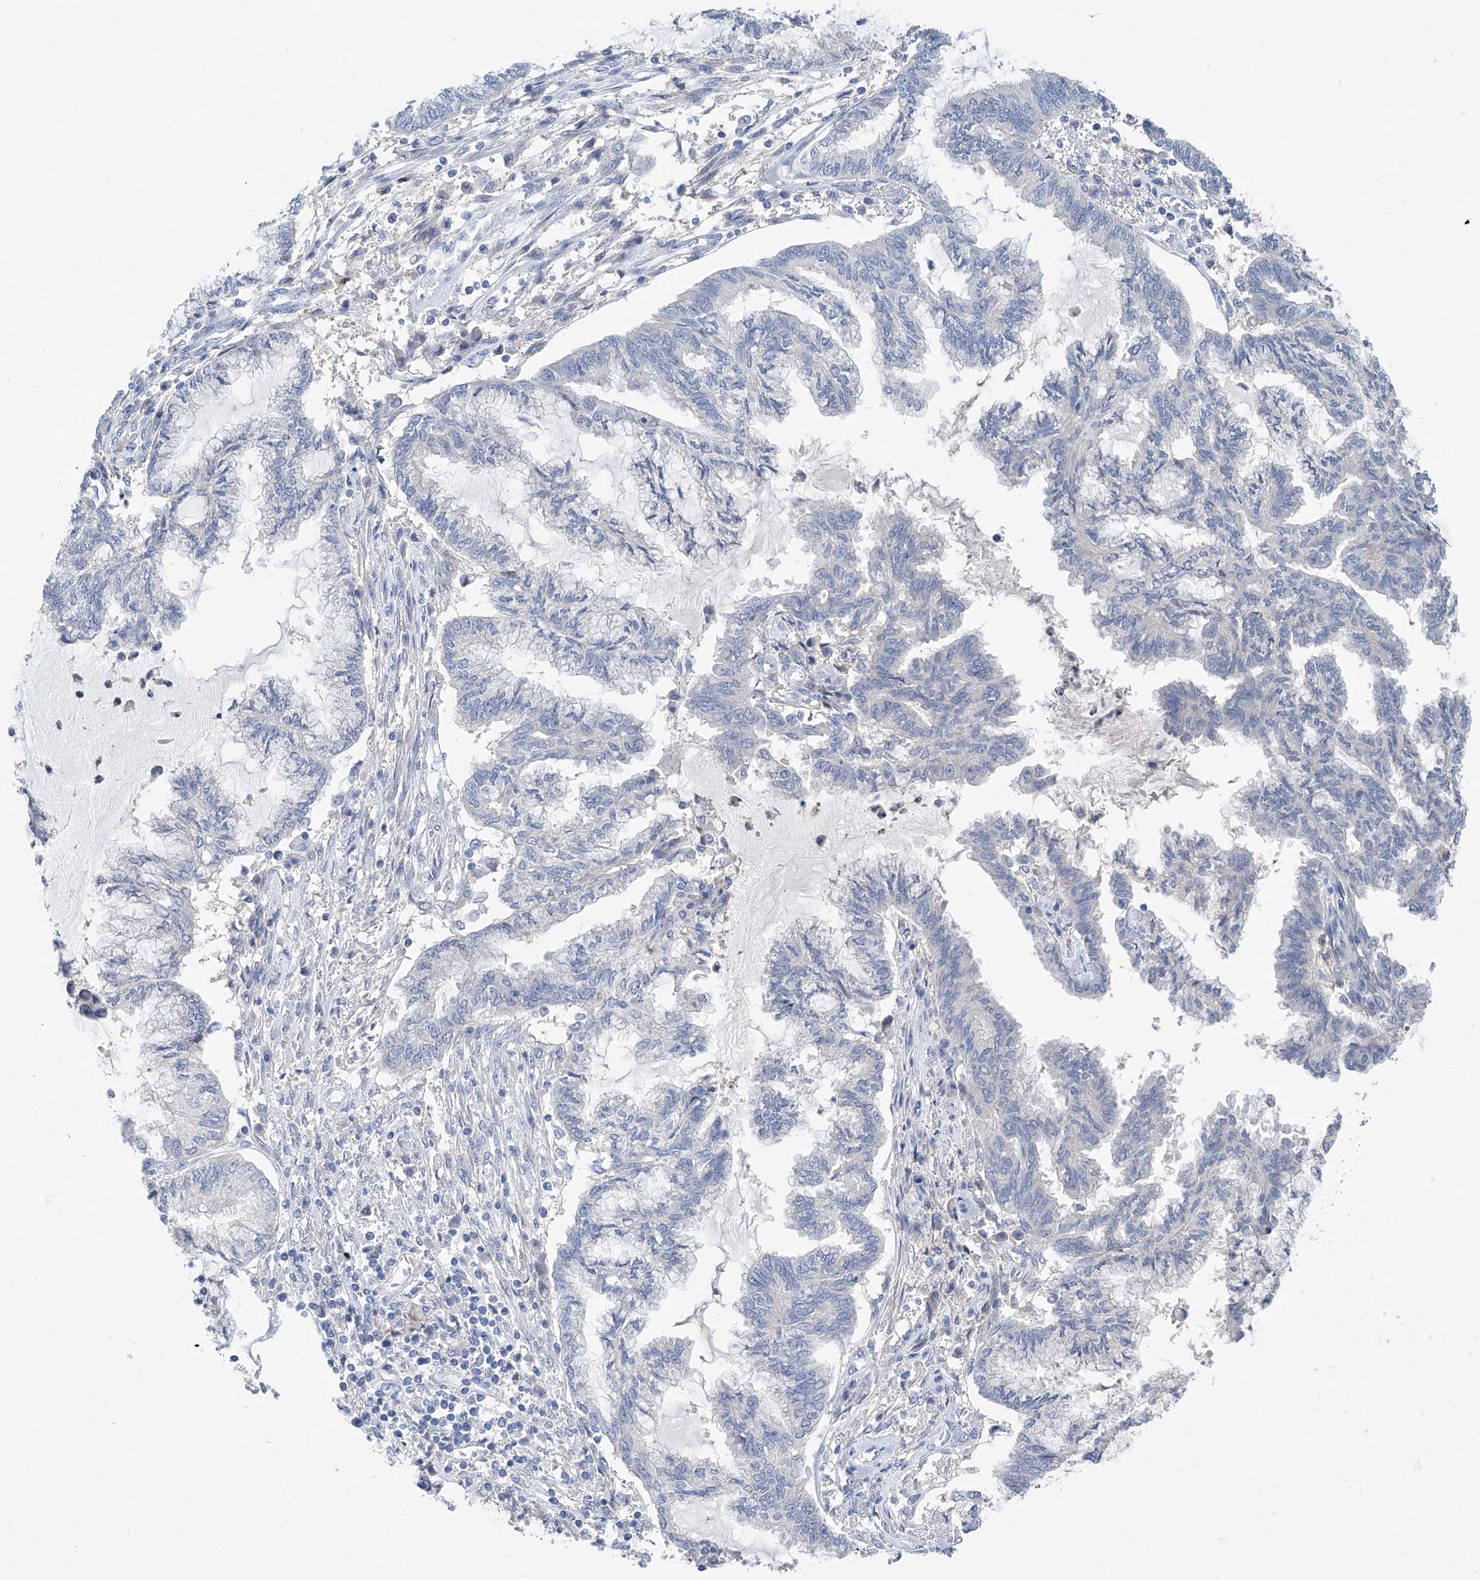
{"staining": {"intensity": "negative", "quantity": "none", "location": "none"}, "tissue": "endometrial cancer", "cell_type": "Tumor cells", "image_type": "cancer", "snomed": [{"axis": "morphology", "description": "Adenocarcinoma, NOS"}, {"axis": "topography", "description": "Endometrium"}], "caption": "Protein analysis of adenocarcinoma (endometrial) shows no significant staining in tumor cells. (Immunohistochemistry, brightfield microscopy, high magnification).", "gene": "FUCA2", "patient": {"sex": "female", "age": 86}}